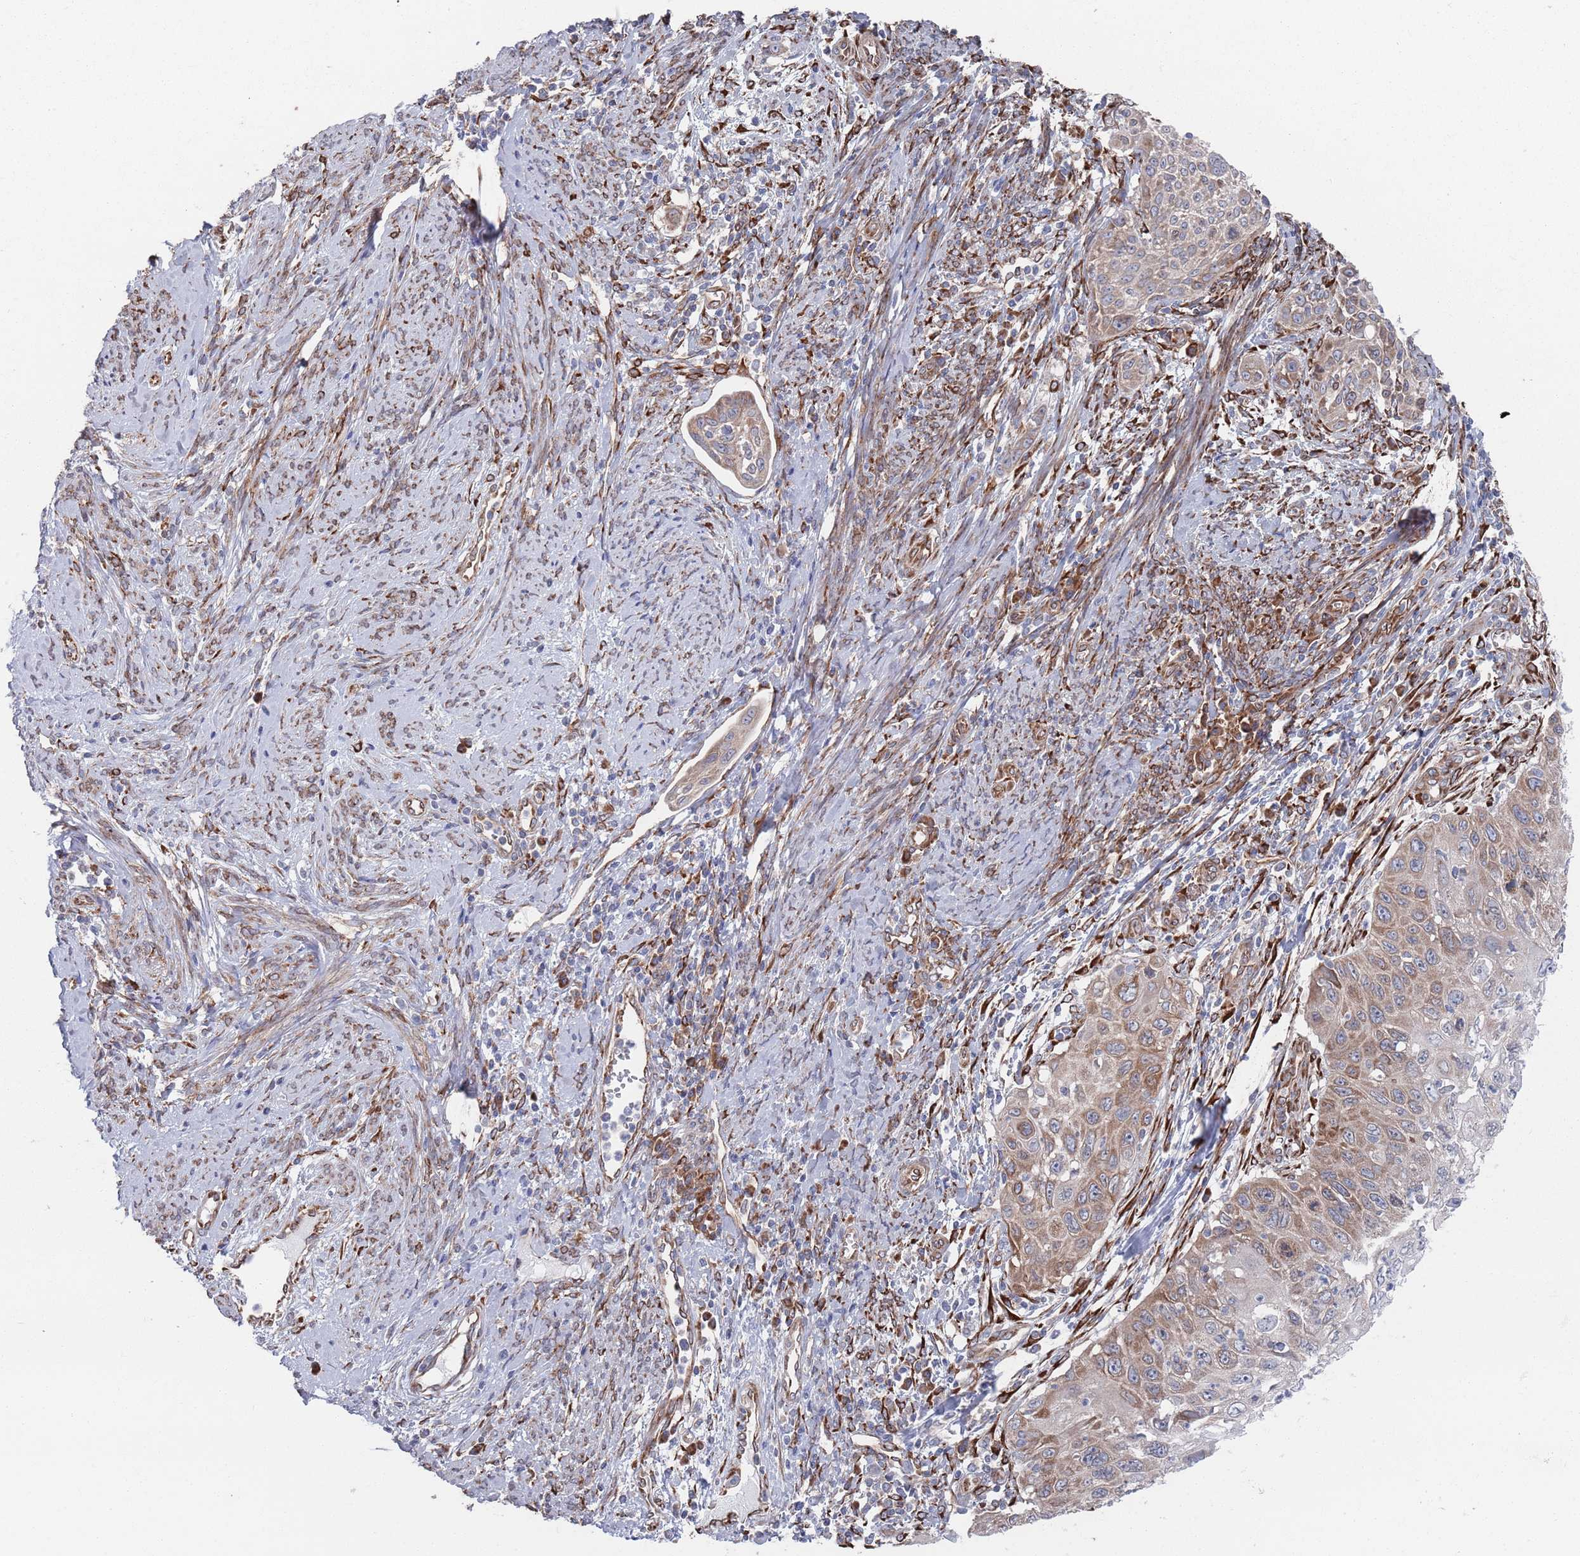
{"staining": {"intensity": "moderate", "quantity": "25%-75%", "location": "cytoplasmic/membranous"}, "tissue": "cervical cancer", "cell_type": "Tumor cells", "image_type": "cancer", "snomed": [{"axis": "morphology", "description": "Squamous cell carcinoma, NOS"}, {"axis": "topography", "description": "Cervix"}], "caption": "IHC (DAB) staining of cervical squamous cell carcinoma demonstrates moderate cytoplasmic/membranous protein positivity in about 25%-75% of tumor cells. Using DAB (brown) and hematoxylin (blue) stains, captured at high magnification using brightfield microscopy.", "gene": "CCDC106", "patient": {"sex": "female", "age": 70}}